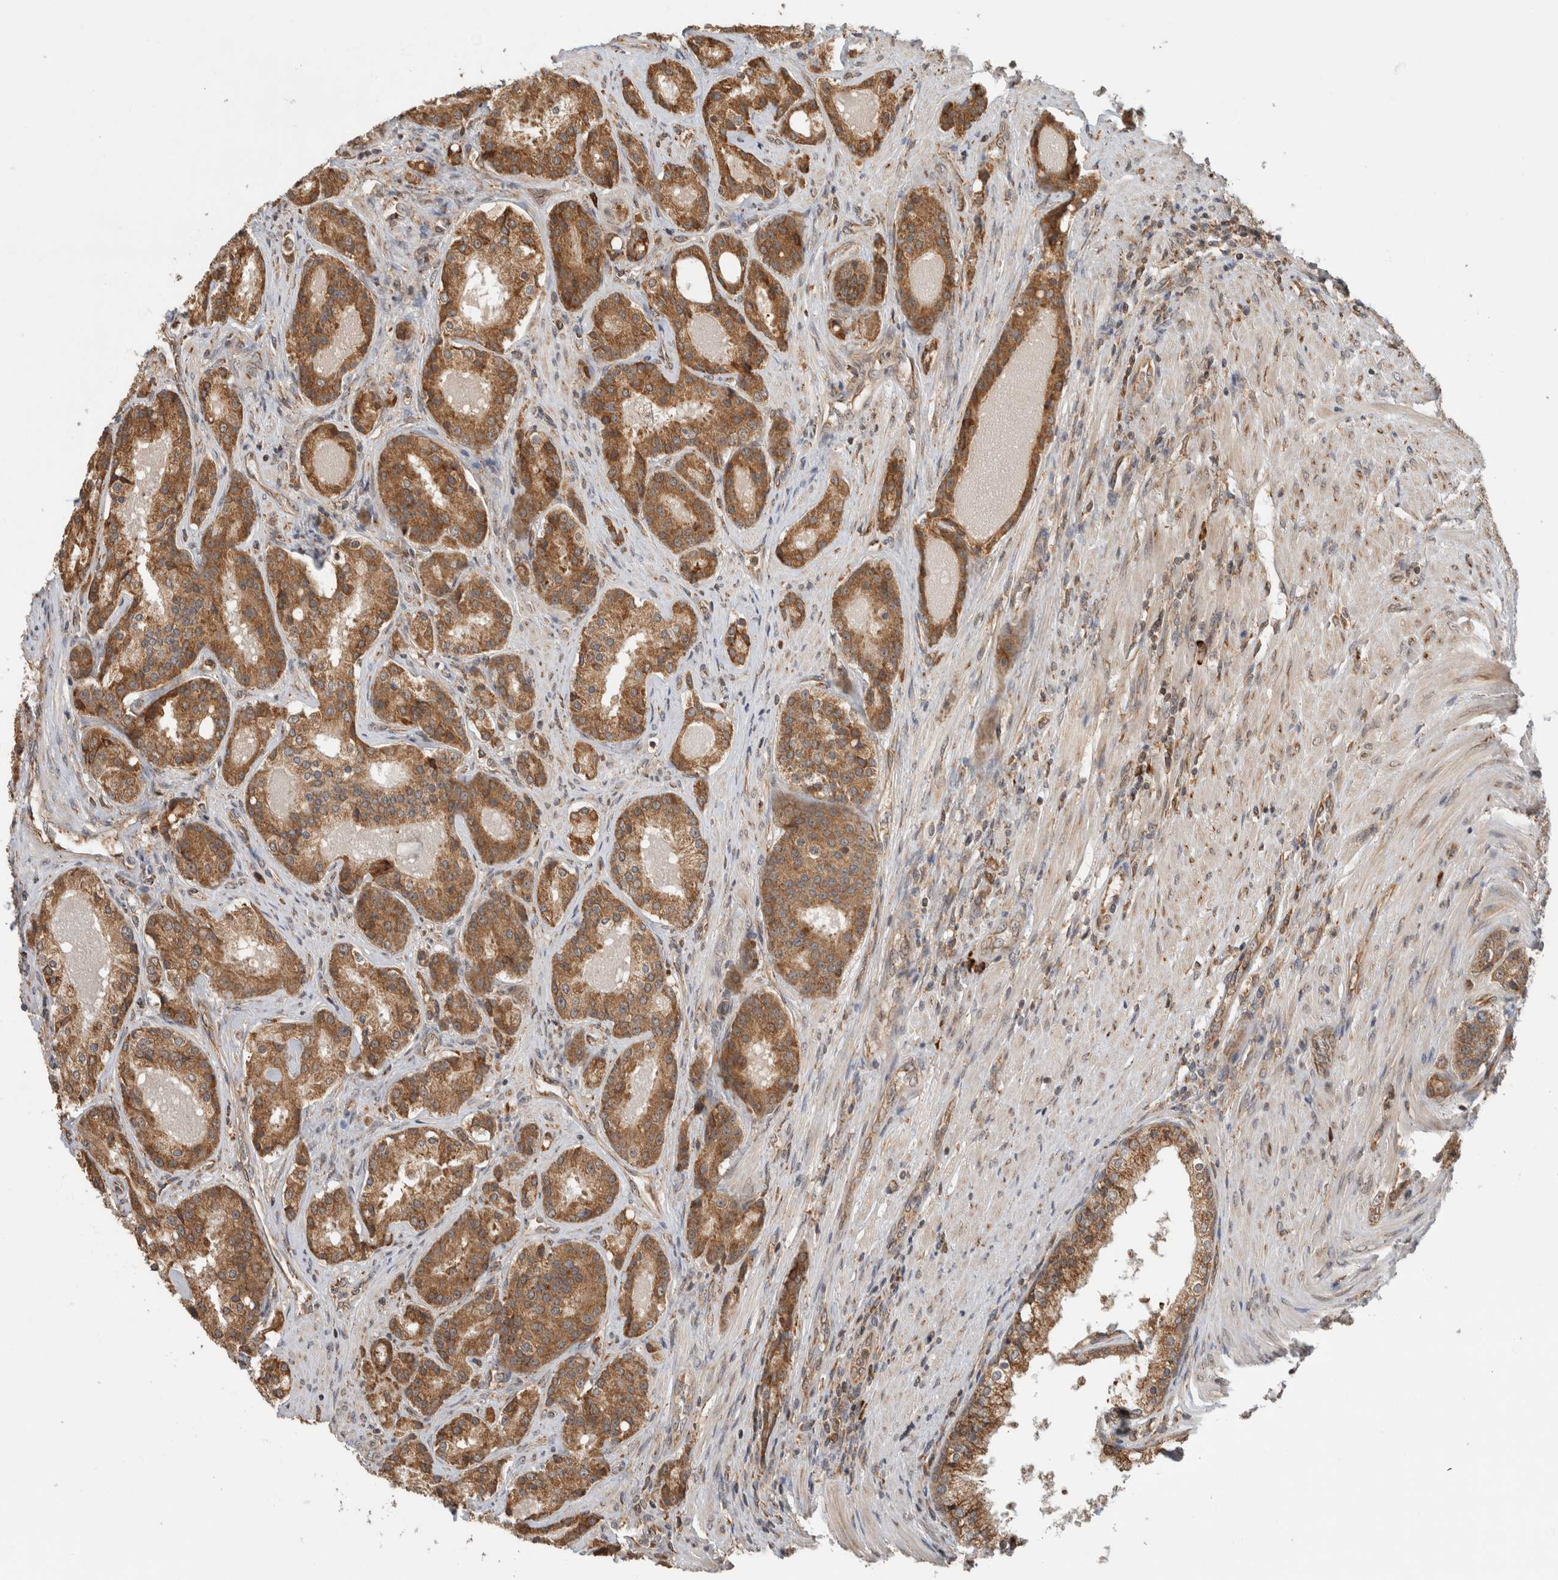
{"staining": {"intensity": "moderate", "quantity": ">75%", "location": "cytoplasmic/membranous"}, "tissue": "prostate cancer", "cell_type": "Tumor cells", "image_type": "cancer", "snomed": [{"axis": "morphology", "description": "Adenocarcinoma, High grade"}, {"axis": "topography", "description": "Prostate"}], "caption": "Human prostate adenocarcinoma (high-grade) stained for a protein (brown) exhibits moderate cytoplasmic/membranous positive staining in approximately >75% of tumor cells.", "gene": "MS4A7", "patient": {"sex": "male", "age": 60}}